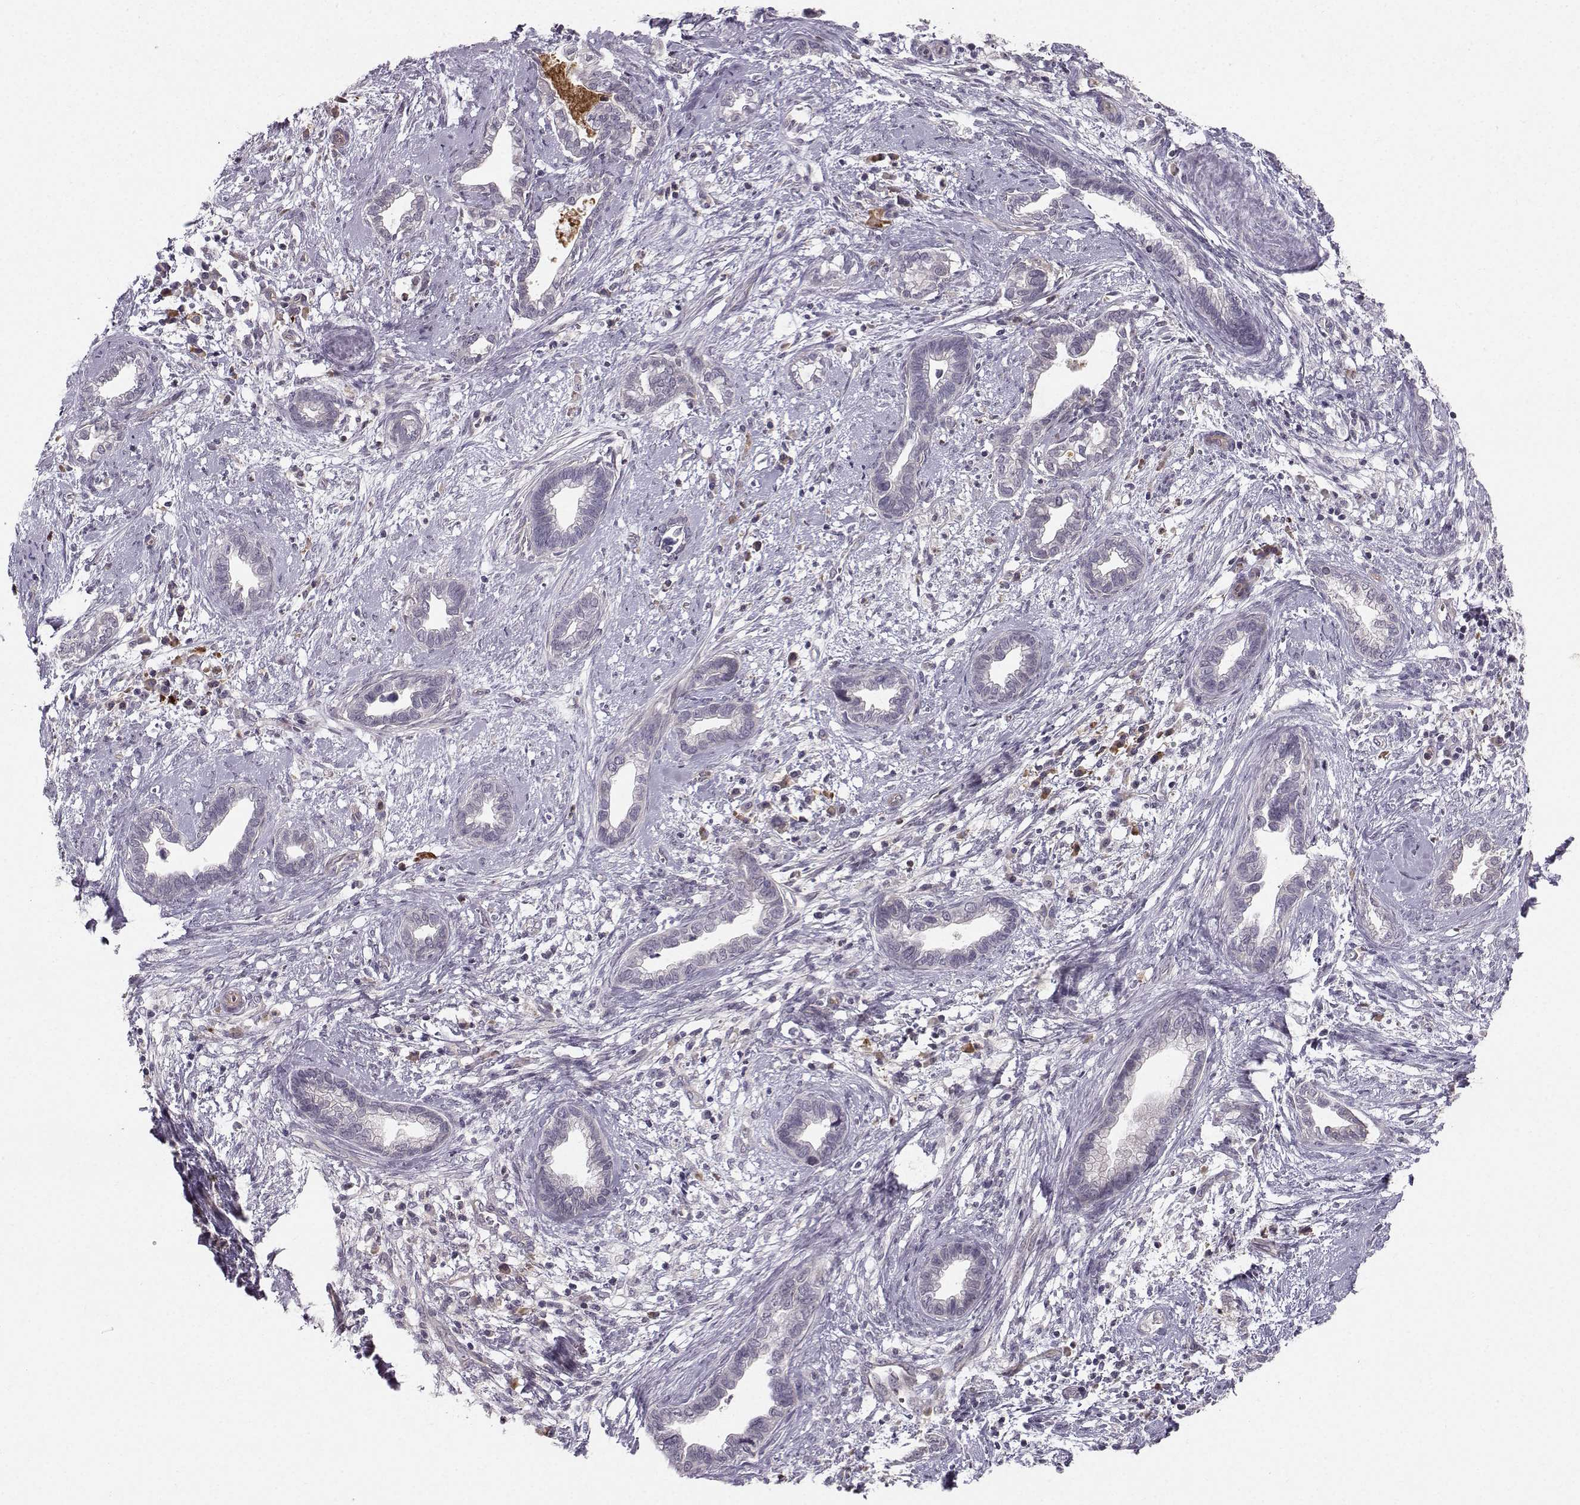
{"staining": {"intensity": "negative", "quantity": "none", "location": "none"}, "tissue": "cervical cancer", "cell_type": "Tumor cells", "image_type": "cancer", "snomed": [{"axis": "morphology", "description": "Adenocarcinoma, NOS"}, {"axis": "topography", "description": "Cervix"}], "caption": "The immunohistochemistry photomicrograph has no significant expression in tumor cells of adenocarcinoma (cervical) tissue. The staining is performed using DAB (3,3'-diaminobenzidine) brown chromogen with nuclei counter-stained in using hematoxylin.", "gene": "OPRD1", "patient": {"sex": "female", "age": 62}}